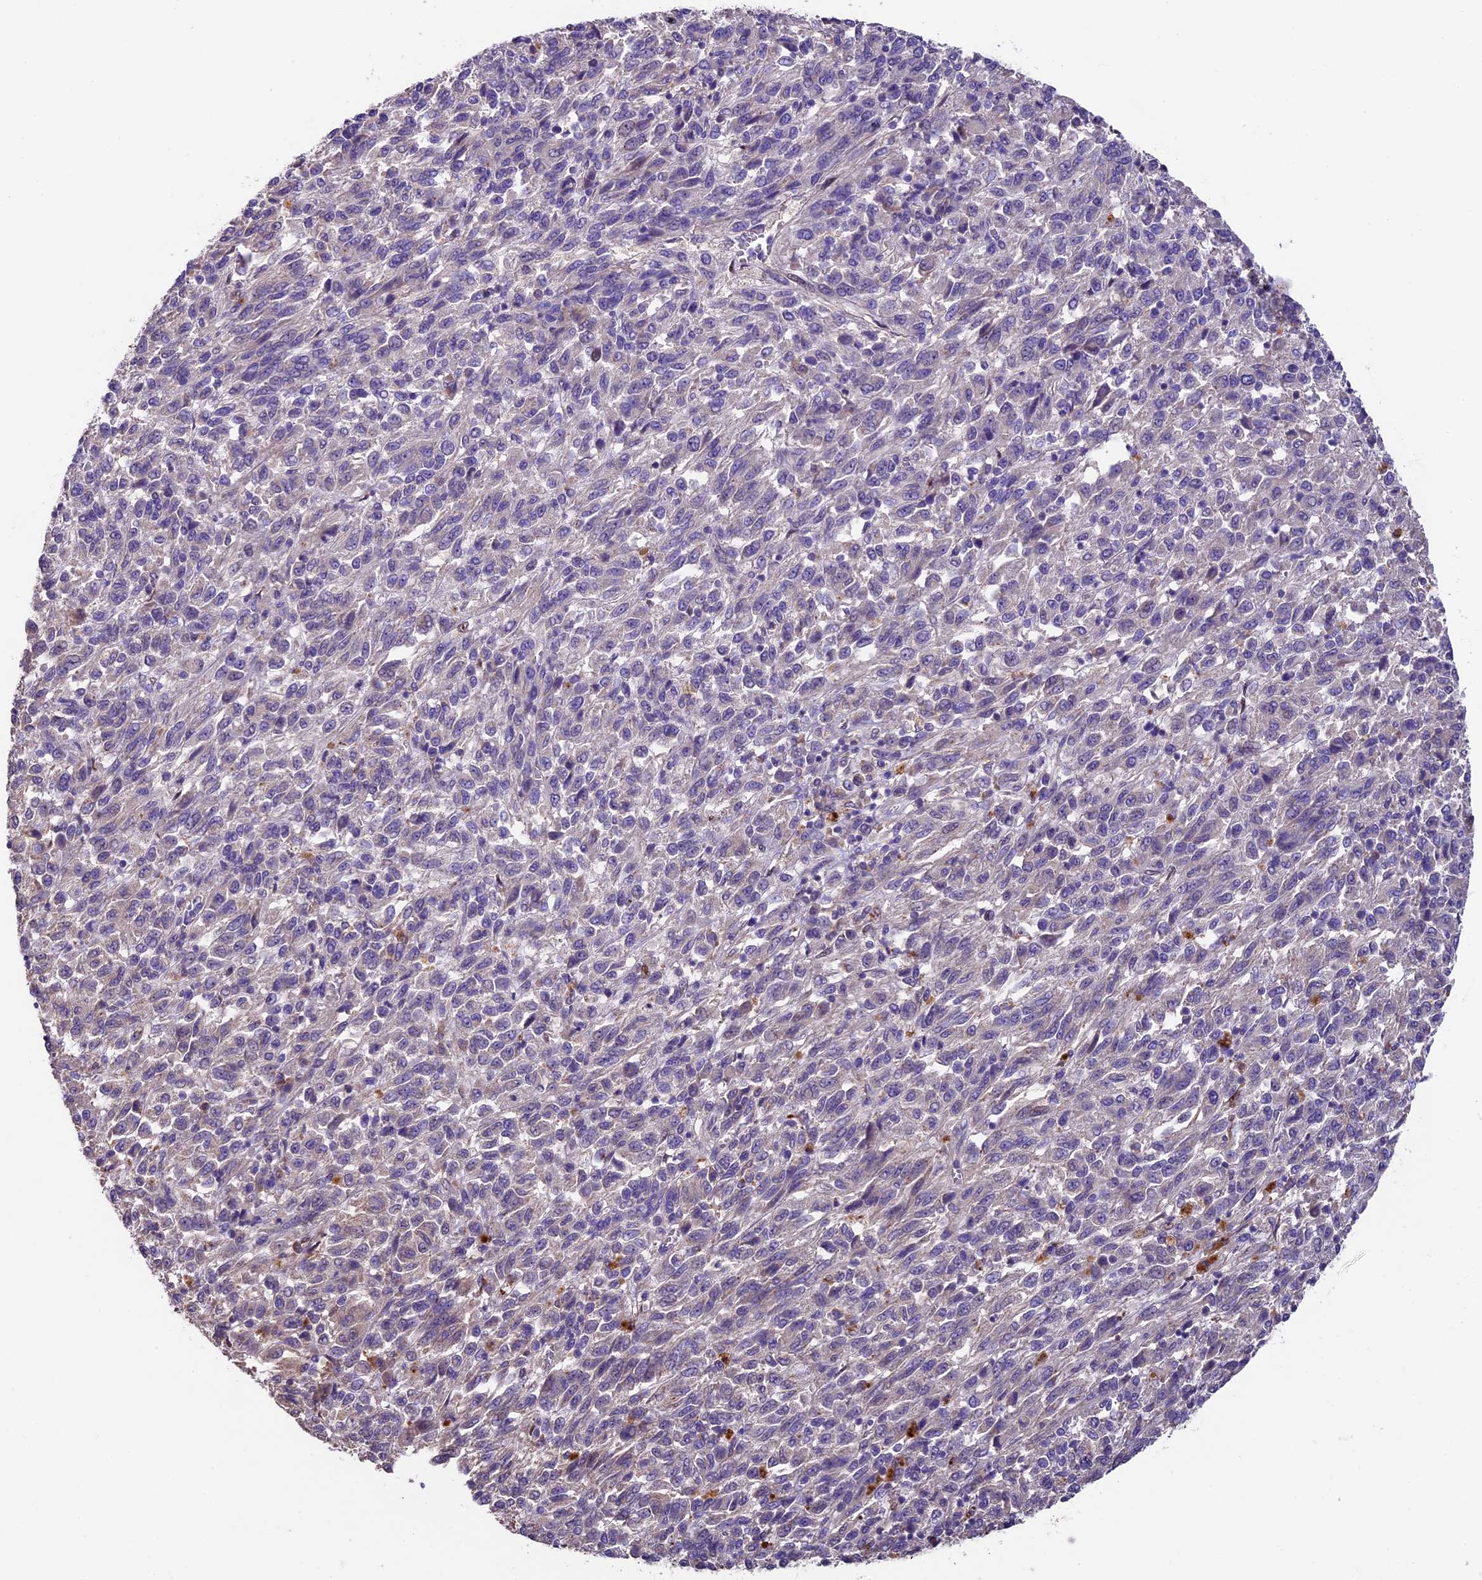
{"staining": {"intensity": "negative", "quantity": "none", "location": "none"}, "tissue": "melanoma", "cell_type": "Tumor cells", "image_type": "cancer", "snomed": [{"axis": "morphology", "description": "Malignant melanoma, Metastatic site"}, {"axis": "topography", "description": "Lung"}], "caption": "This histopathology image is of melanoma stained with IHC to label a protein in brown with the nuclei are counter-stained blue. There is no positivity in tumor cells. The staining is performed using DAB brown chromogen with nuclei counter-stained in using hematoxylin.", "gene": "SBNO2", "patient": {"sex": "male", "age": 64}}